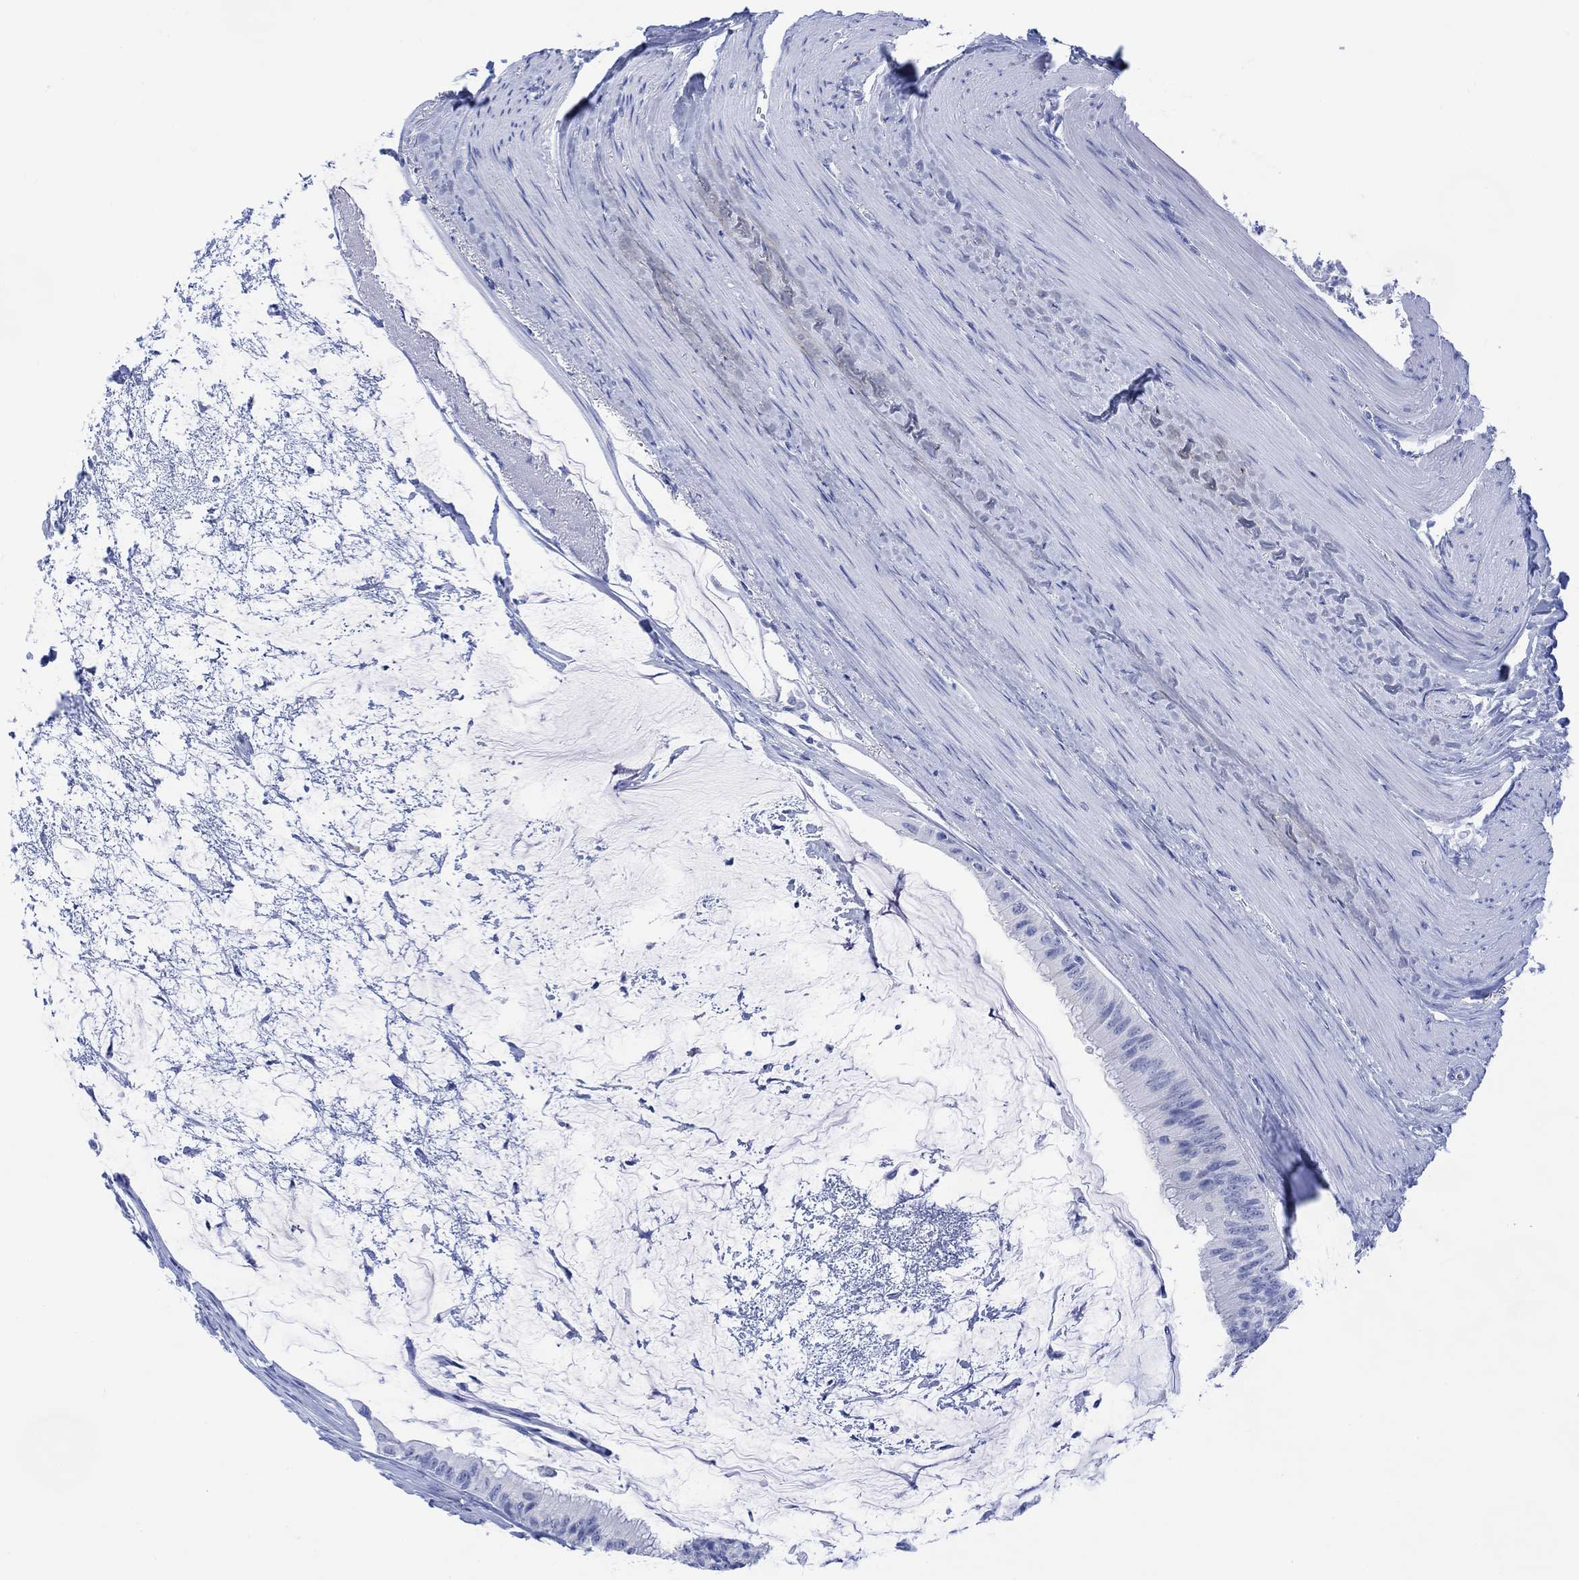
{"staining": {"intensity": "negative", "quantity": "none", "location": "none"}, "tissue": "colorectal cancer", "cell_type": "Tumor cells", "image_type": "cancer", "snomed": [{"axis": "morphology", "description": "Normal tissue, NOS"}, {"axis": "morphology", "description": "Adenocarcinoma, NOS"}, {"axis": "topography", "description": "Colon"}], "caption": "Human adenocarcinoma (colorectal) stained for a protein using immunohistochemistry exhibits no expression in tumor cells.", "gene": "CELF4", "patient": {"sex": "male", "age": 65}}